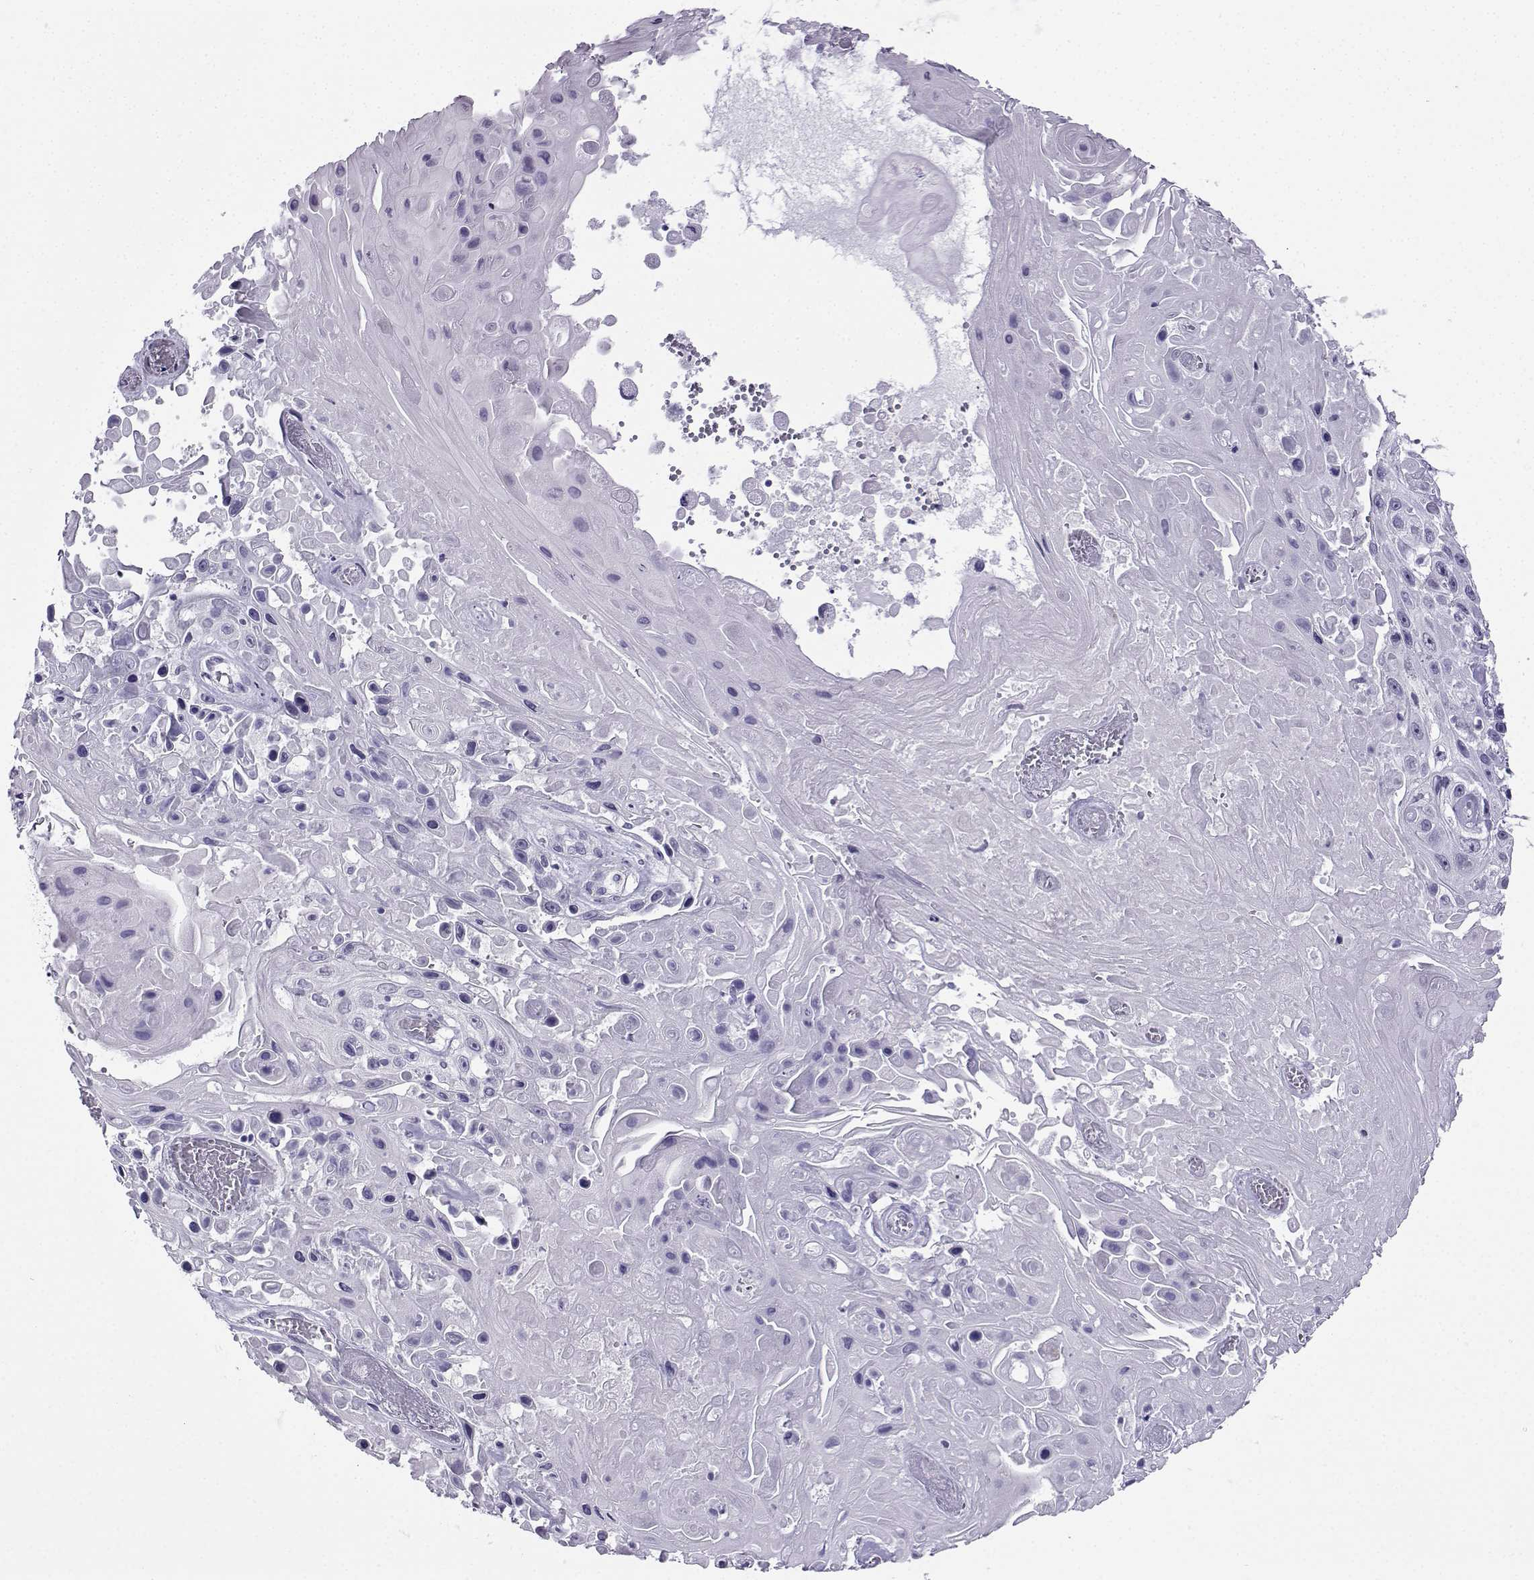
{"staining": {"intensity": "negative", "quantity": "none", "location": "none"}, "tissue": "skin cancer", "cell_type": "Tumor cells", "image_type": "cancer", "snomed": [{"axis": "morphology", "description": "Squamous cell carcinoma, NOS"}, {"axis": "topography", "description": "Skin"}], "caption": "An immunohistochemistry (IHC) image of squamous cell carcinoma (skin) is shown. There is no staining in tumor cells of squamous cell carcinoma (skin).", "gene": "KIF17", "patient": {"sex": "male", "age": 82}}